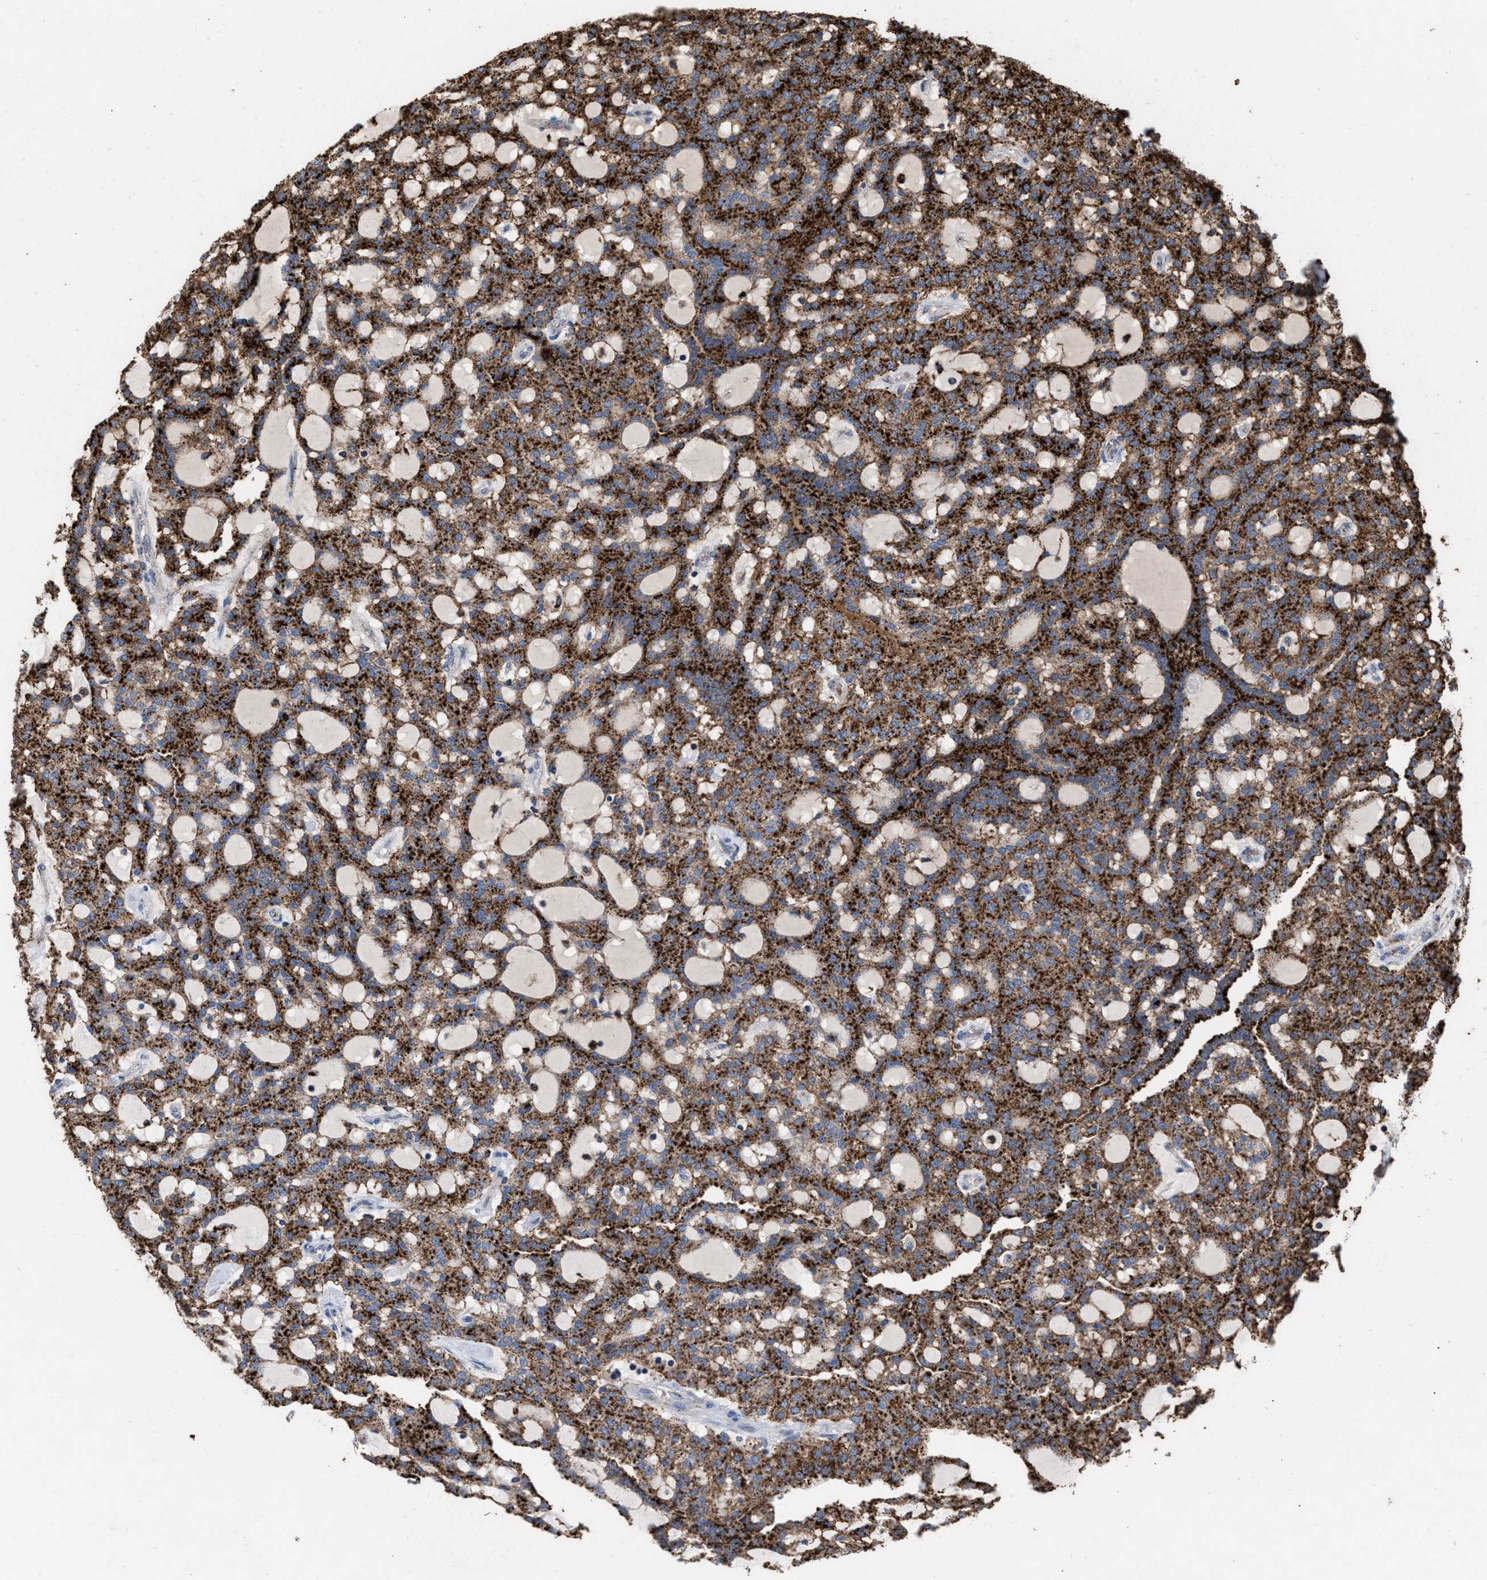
{"staining": {"intensity": "strong", "quantity": ">75%", "location": "cytoplasmic/membranous"}, "tissue": "renal cancer", "cell_type": "Tumor cells", "image_type": "cancer", "snomed": [{"axis": "morphology", "description": "Adenocarcinoma, NOS"}, {"axis": "topography", "description": "Kidney"}], "caption": "Renal cancer was stained to show a protein in brown. There is high levels of strong cytoplasmic/membranous expression in about >75% of tumor cells.", "gene": "ELMO3", "patient": {"sex": "male", "age": 63}}